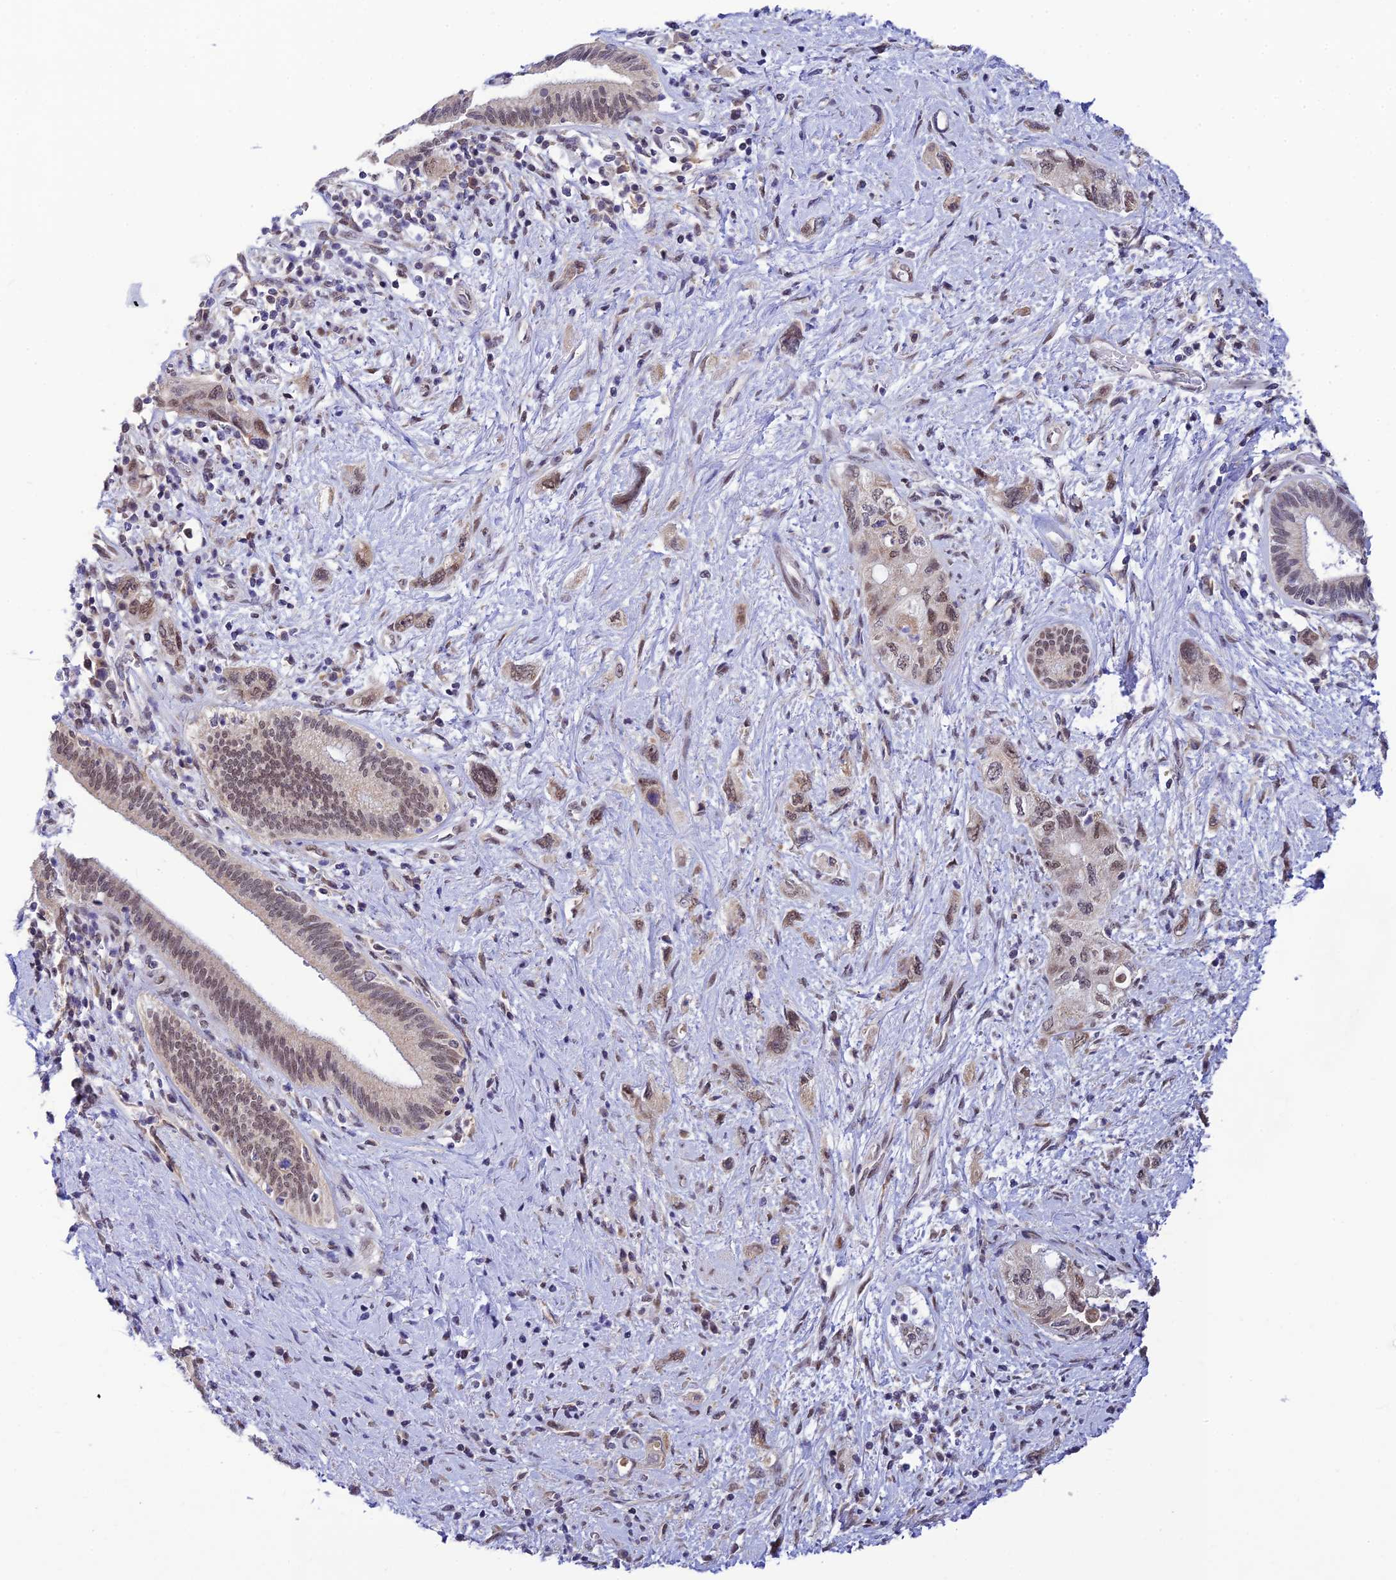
{"staining": {"intensity": "weak", "quantity": ">75%", "location": "nuclear"}, "tissue": "pancreatic cancer", "cell_type": "Tumor cells", "image_type": "cancer", "snomed": [{"axis": "morphology", "description": "Adenocarcinoma, NOS"}, {"axis": "topography", "description": "Pancreas"}], "caption": "Pancreatic adenocarcinoma tissue demonstrates weak nuclear positivity in about >75% of tumor cells, visualized by immunohistochemistry. (Brightfield microscopy of DAB IHC at high magnification).", "gene": "C2orf49", "patient": {"sex": "female", "age": 73}}